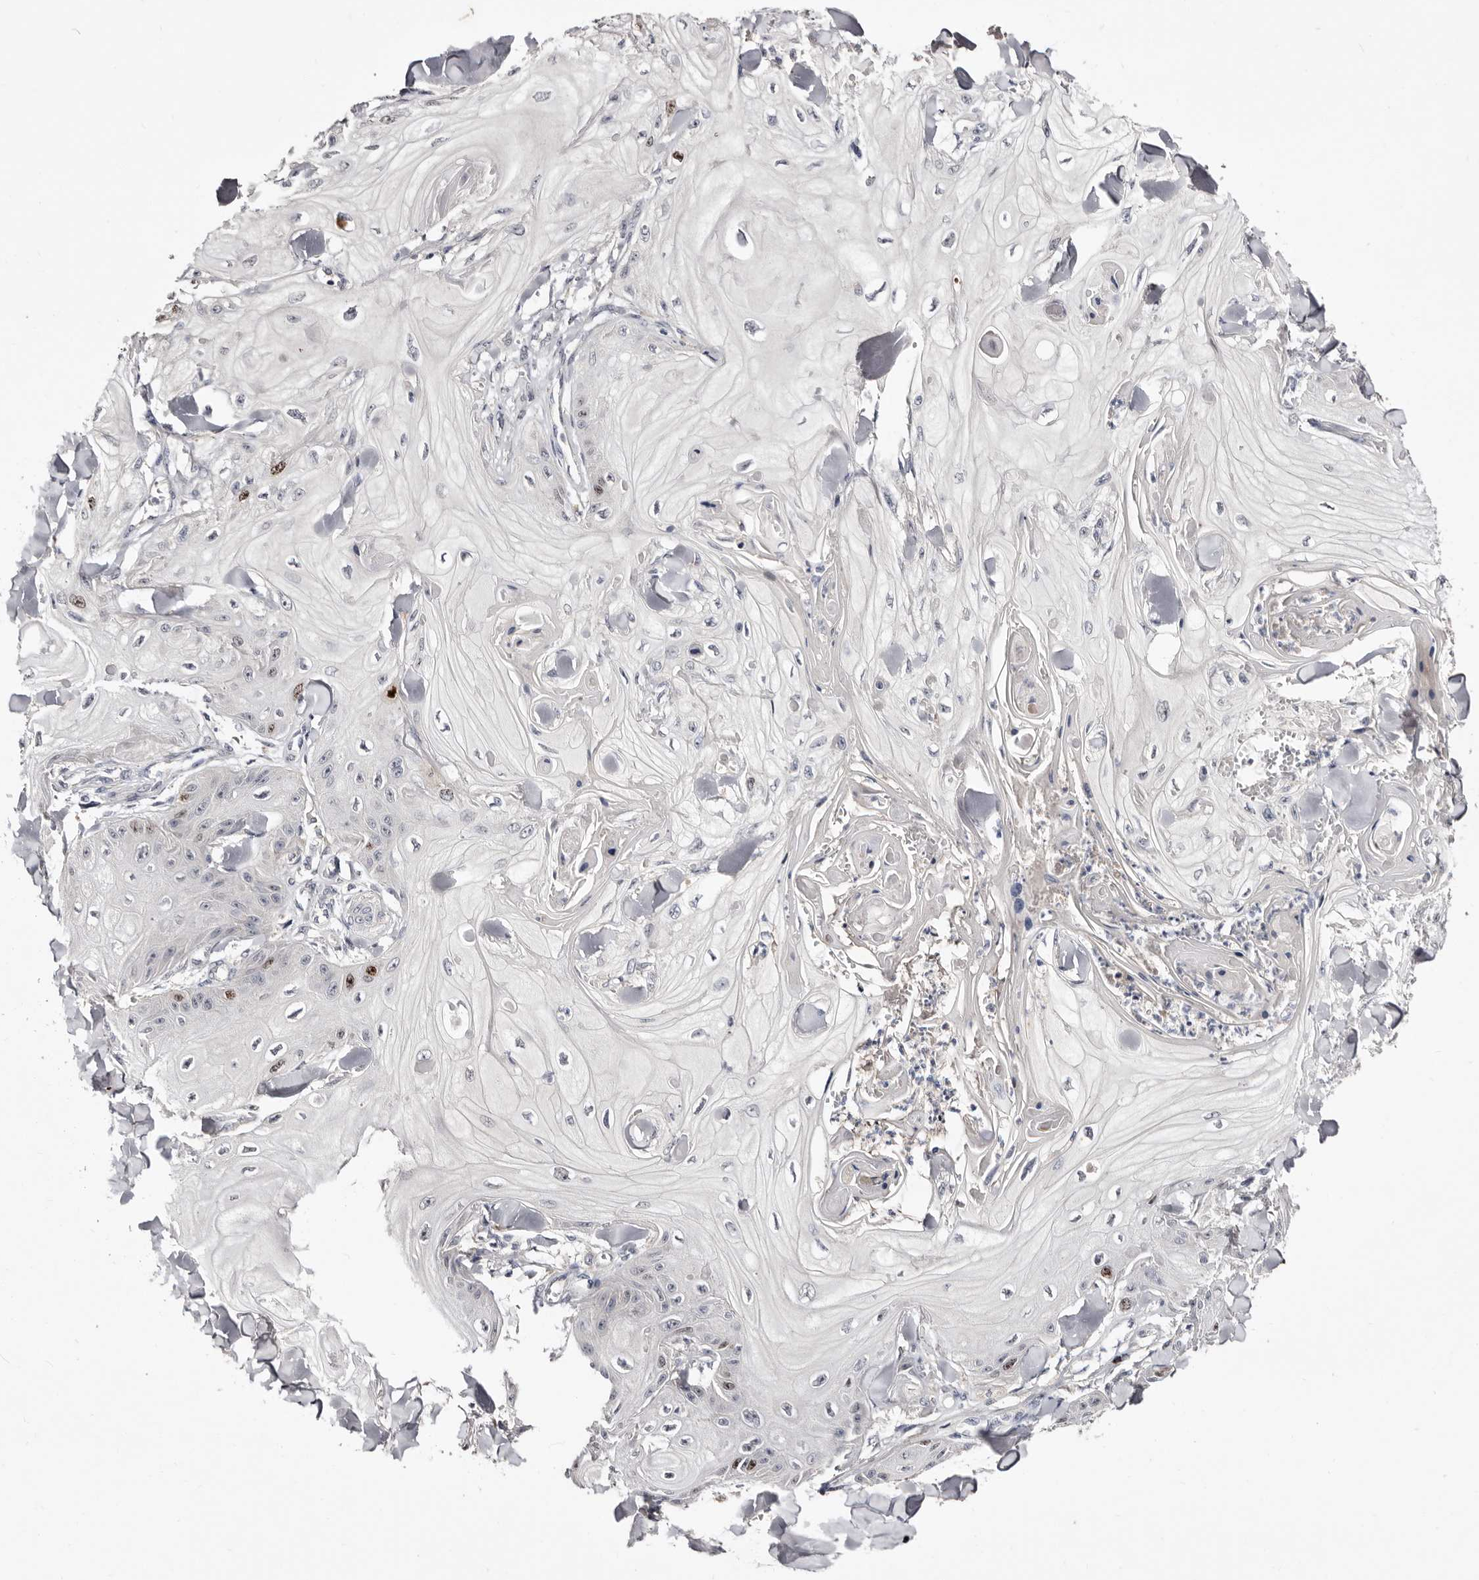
{"staining": {"intensity": "moderate", "quantity": "<25%", "location": "nuclear"}, "tissue": "skin cancer", "cell_type": "Tumor cells", "image_type": "cancer", "snomed": [{"axis": "morphology", "description": "Squamous cell carcinoma, NOS"}, {"axis": "topography", "description": "Skin"}], "caption": "Immunohistochemistry micrograph of neoplastic tissue: skin squamous cell carcinoma stained using IHC displays low levels of moderate protein expression localized specifically in the nuclear of tumor cells, appearing as a nuclear brown color.", "gene": "CDCA8", "patient": {"sex": "male", "age": 74}}